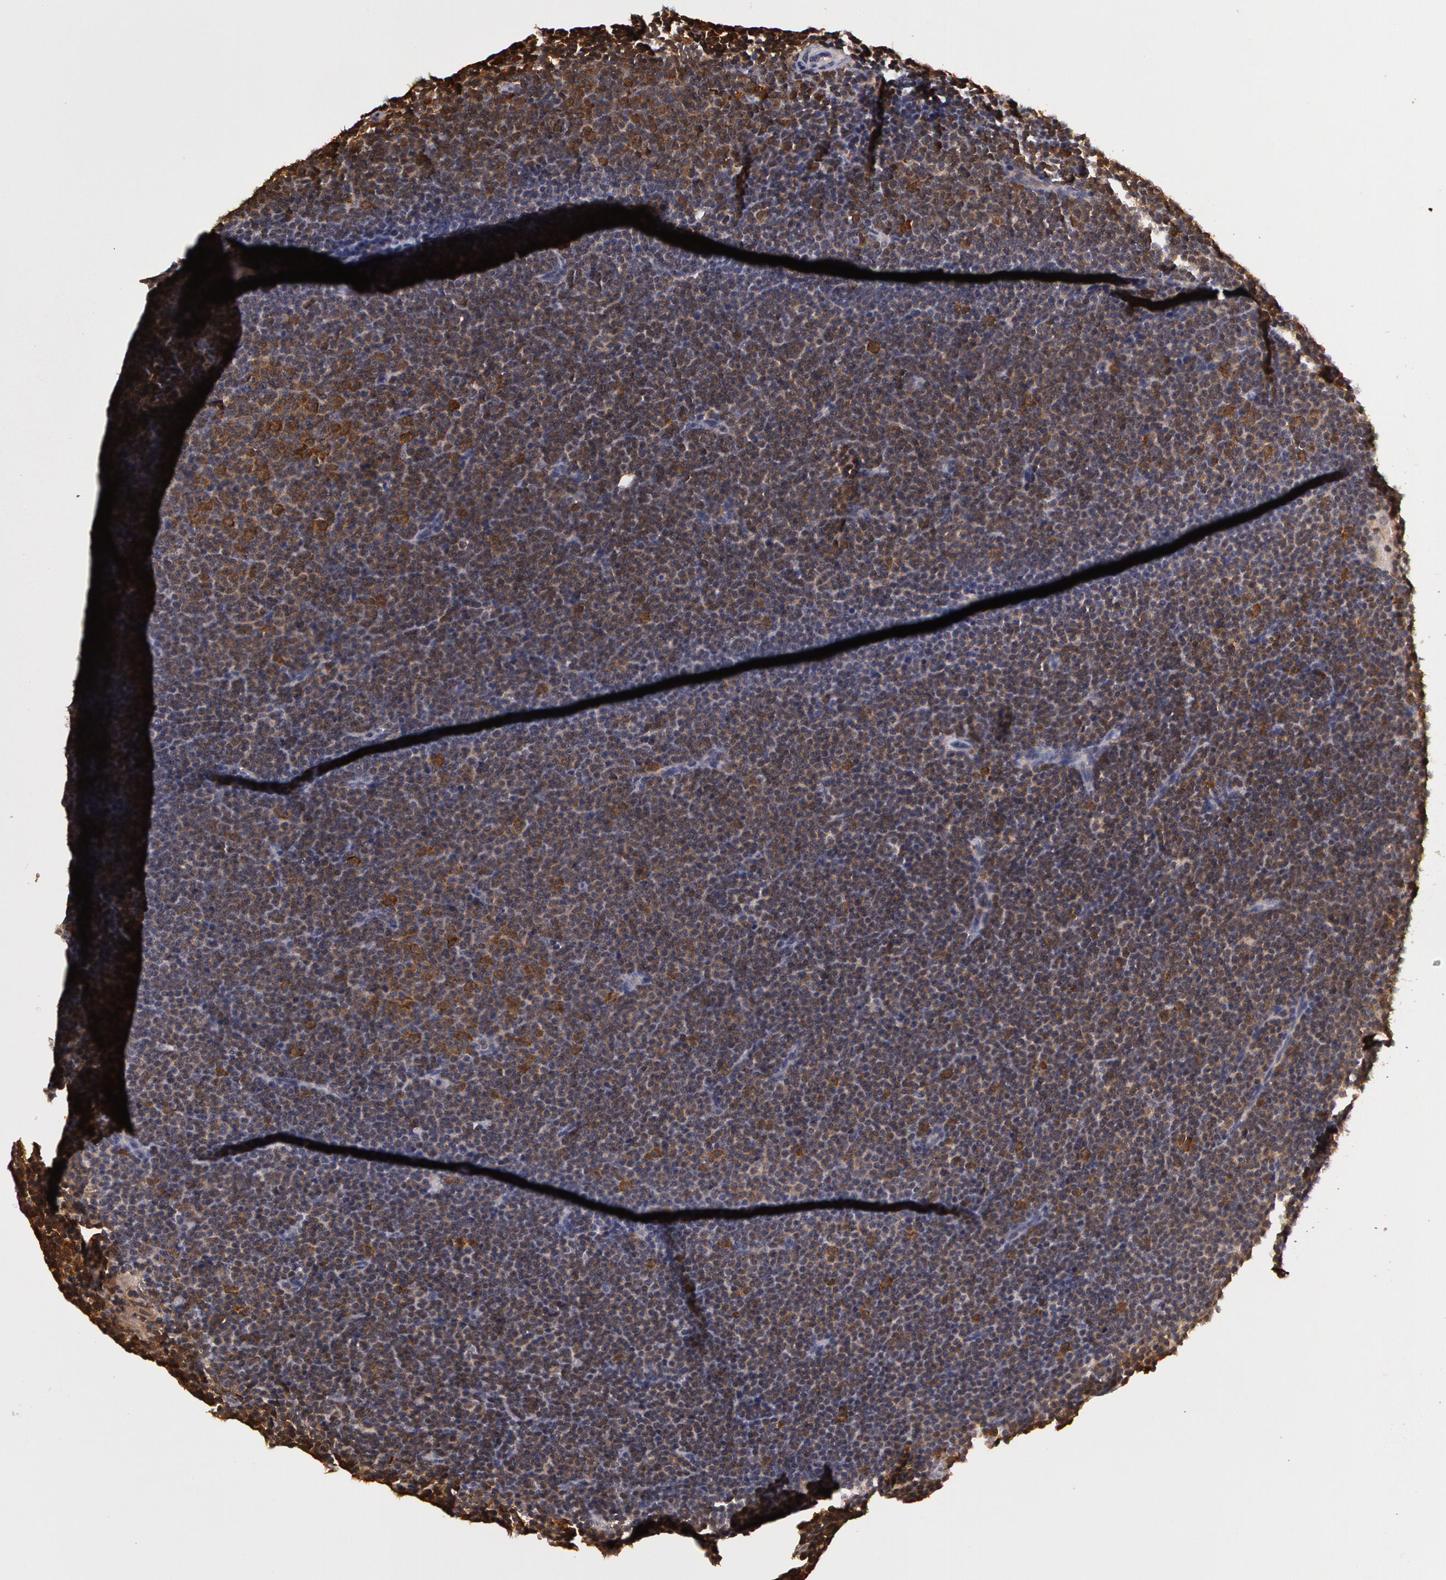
{"staining": {"intensity": "weak", "quantity": "<25%", "location": "cytoplasmic/membranous"}, "tissue": "lymphoma", "cell_type": "Tumor cells", "image_type": "cancer", "snomed": [{"axis": "morphology", "description": "Malignant lymphoma, non-Hodgkin's type, Low grade"}, {"axis": "topography", "description": "Lymph node"}], "caption": "A micrograph of malignant lymphoma, non-Hodgkin's type (low-grade) stained for a protein shows no brown staining in tumor cells.", "gene": "AHSA1", "patient": {"sex": "female", "age": 69}}